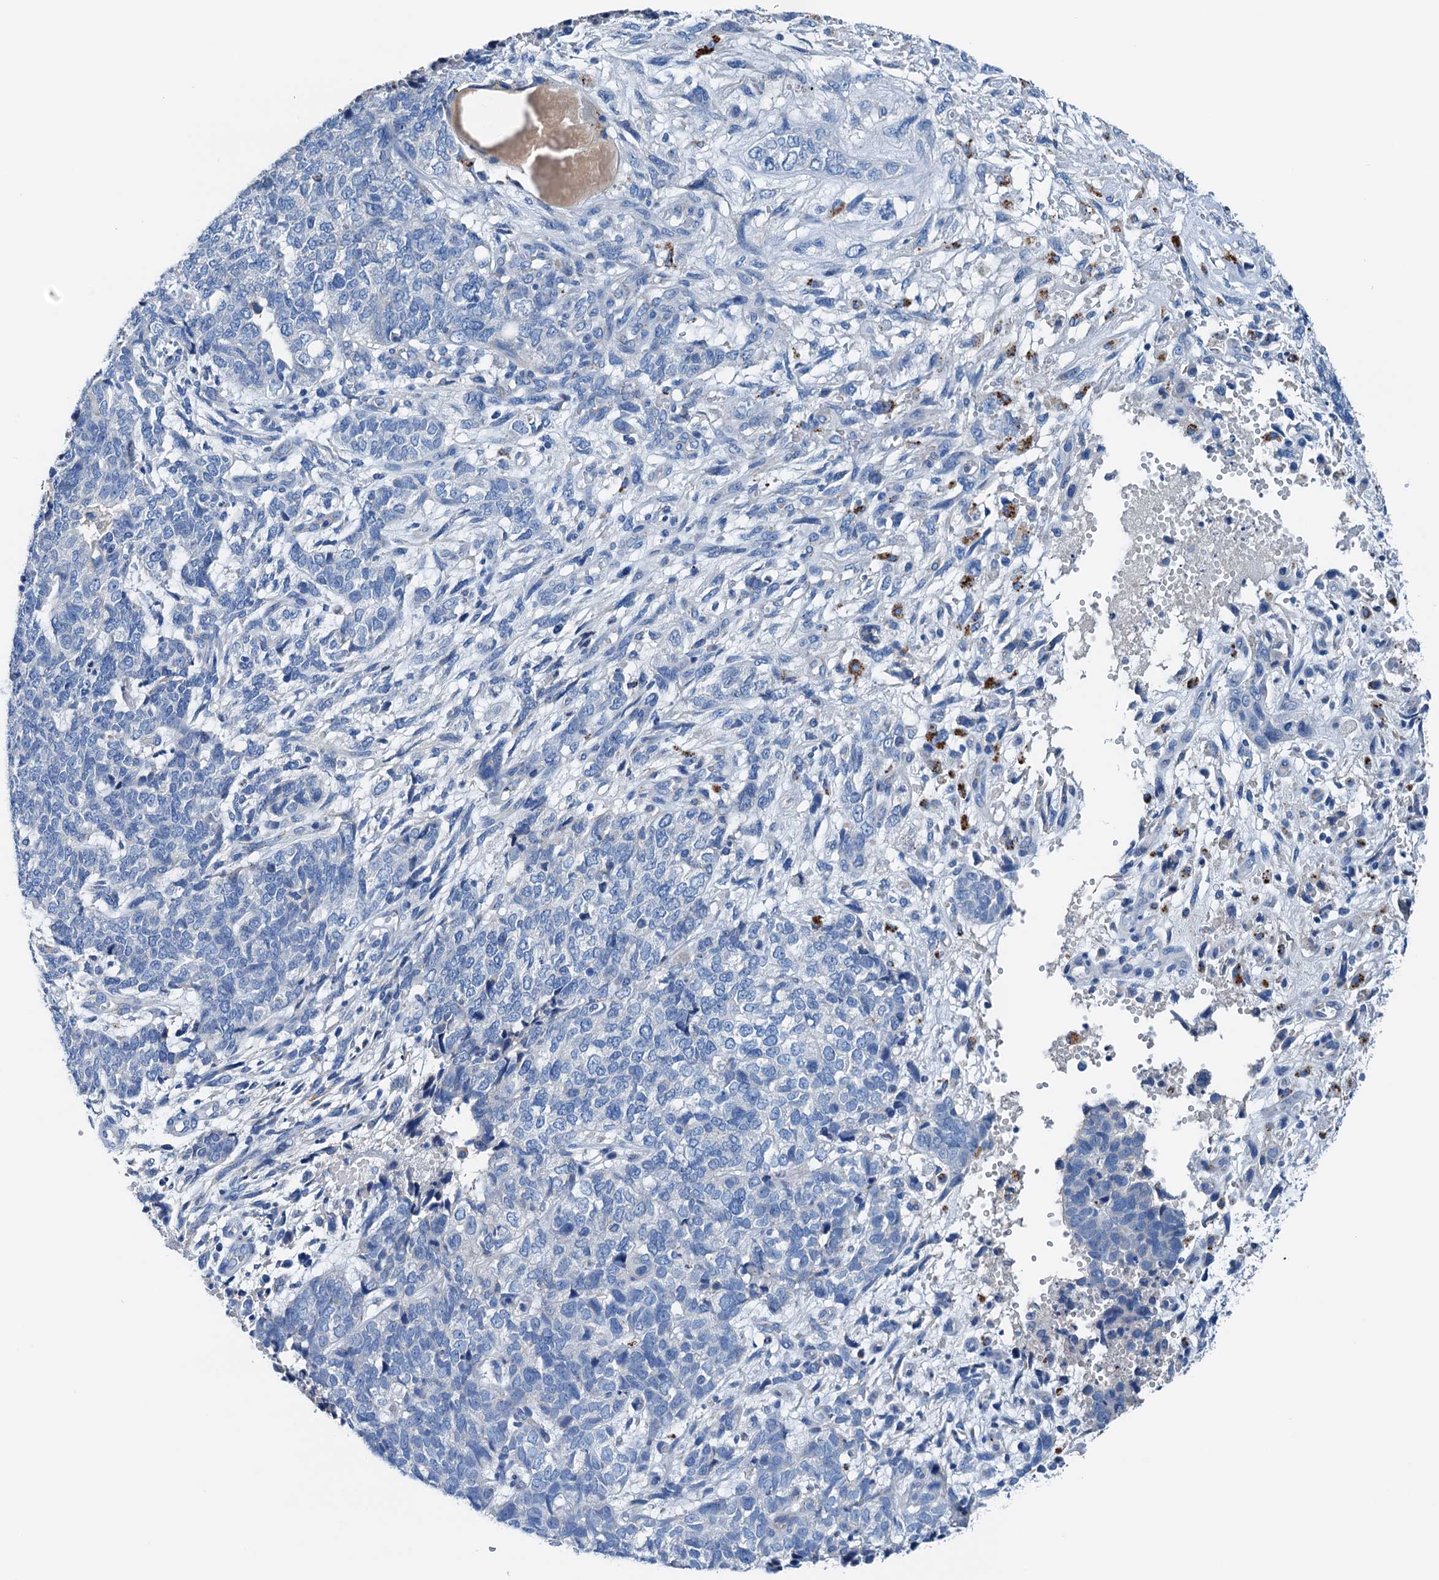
{"staining": {"intensity": "negative", "quantity": "none", "location": "none"}, "tissue": "cervical cancer", "cell_type": "Tumor cells", "image_type": "cancer", "snomed": [{"axis": "morphology", "description": "Squamous cell carcinoma, NOS"}, {"axis": "topography", "description": "Cervix"}], "caption": "The photomicrograph exhibits no significant staining in tumor cells of cervical cancer (squamous cell carcinoma).", "gene": "C1QTNF4", "patient": {"sex": "female", "age": 63}}